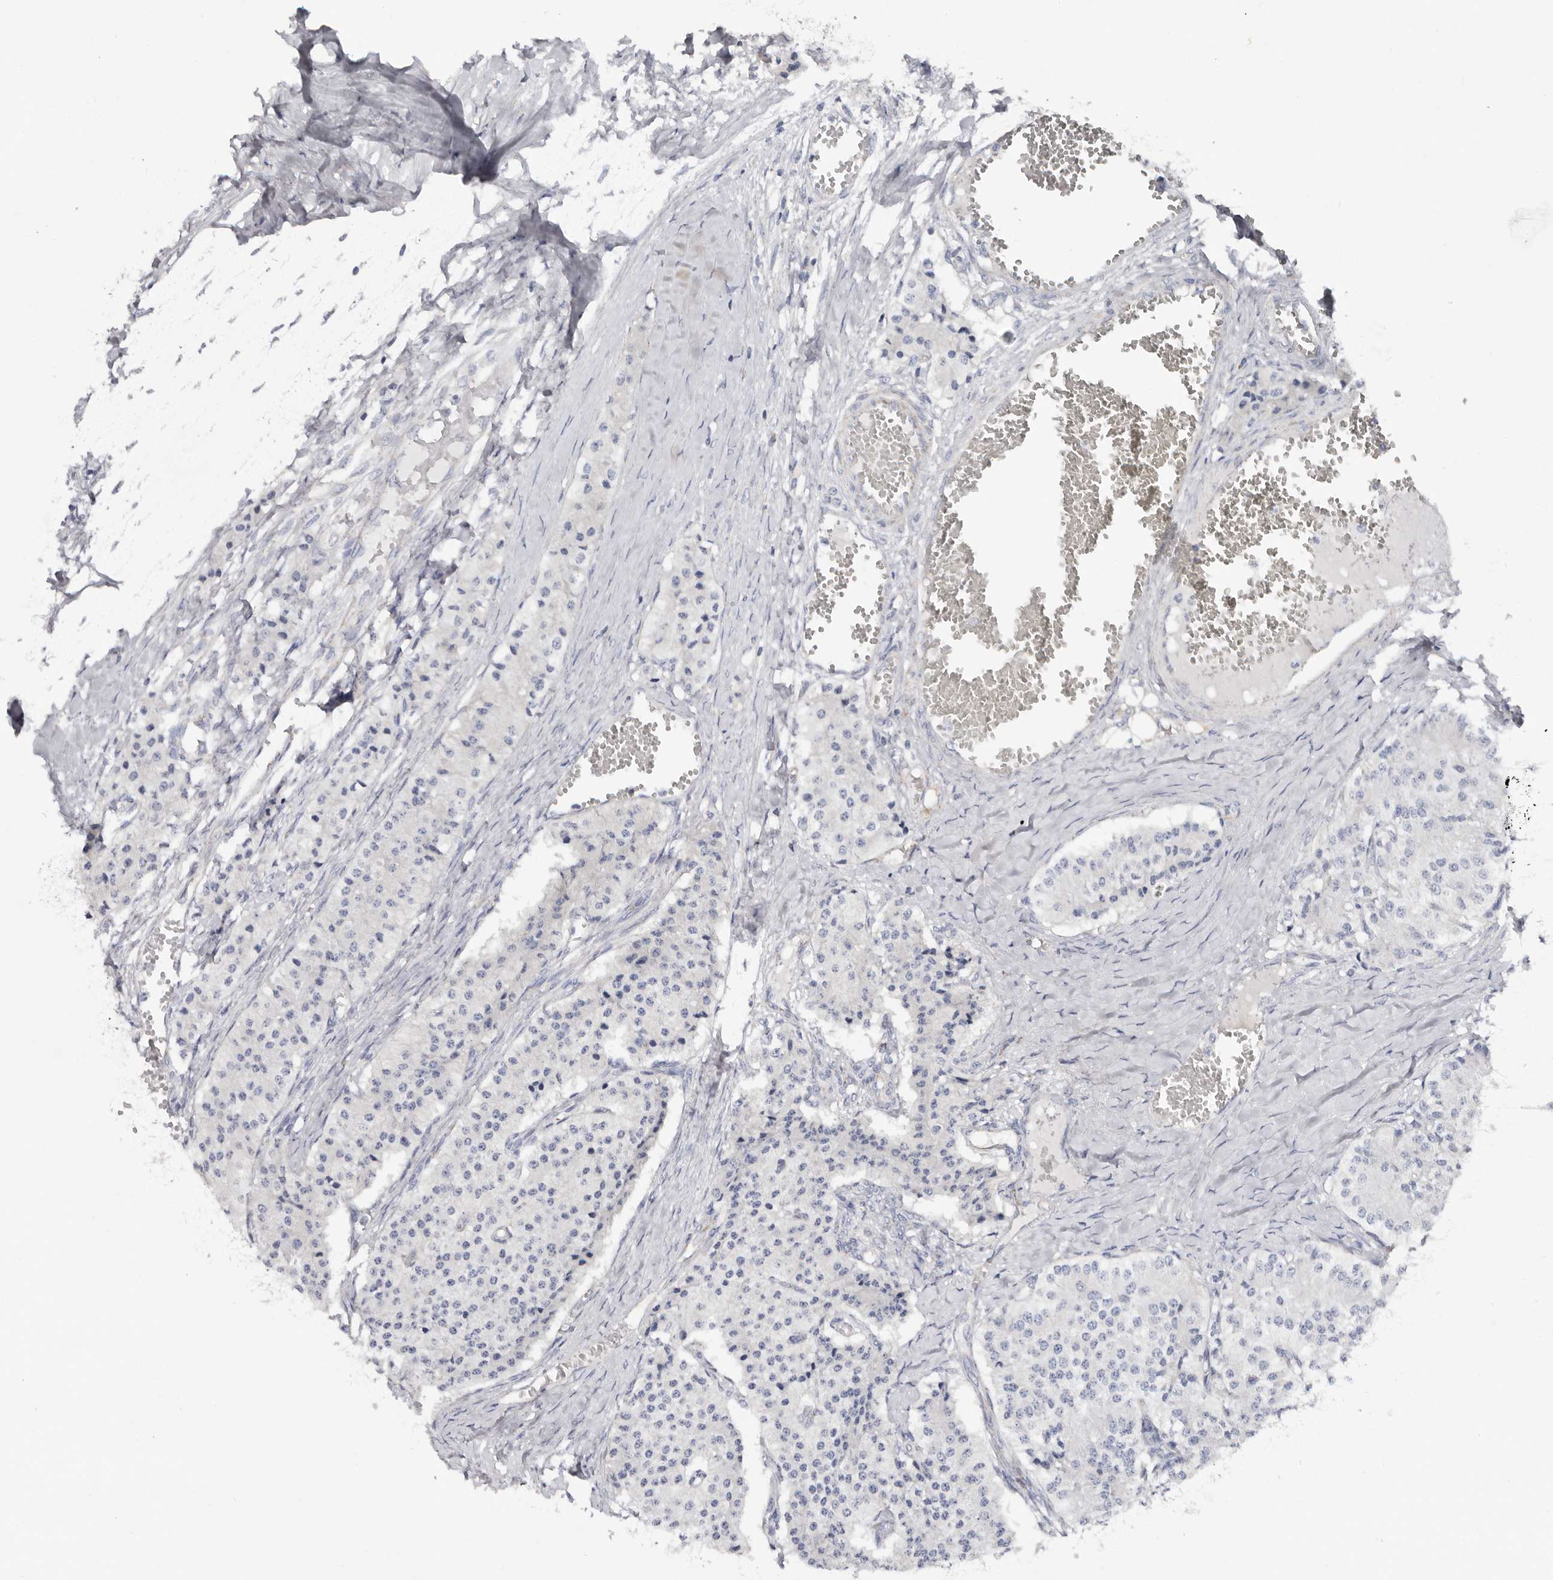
{"staining": {"intensity": "negative", "quantity": "none", "location": "none"}, "tissue": "carcinoid", "cell_type": "Tumor cells", "image_type": "cancer", "snomed": [{"axis": "morphology", "description": "Carcinoid, malignant, NOS"}, {"axis": "topography", "description": "Colon"}], "caption": "Protein analysis of carcinoid shows no significant positivity in tumor cells.", "gene": "RSPO2", "patient": {"sex": "female", "age": 52}}